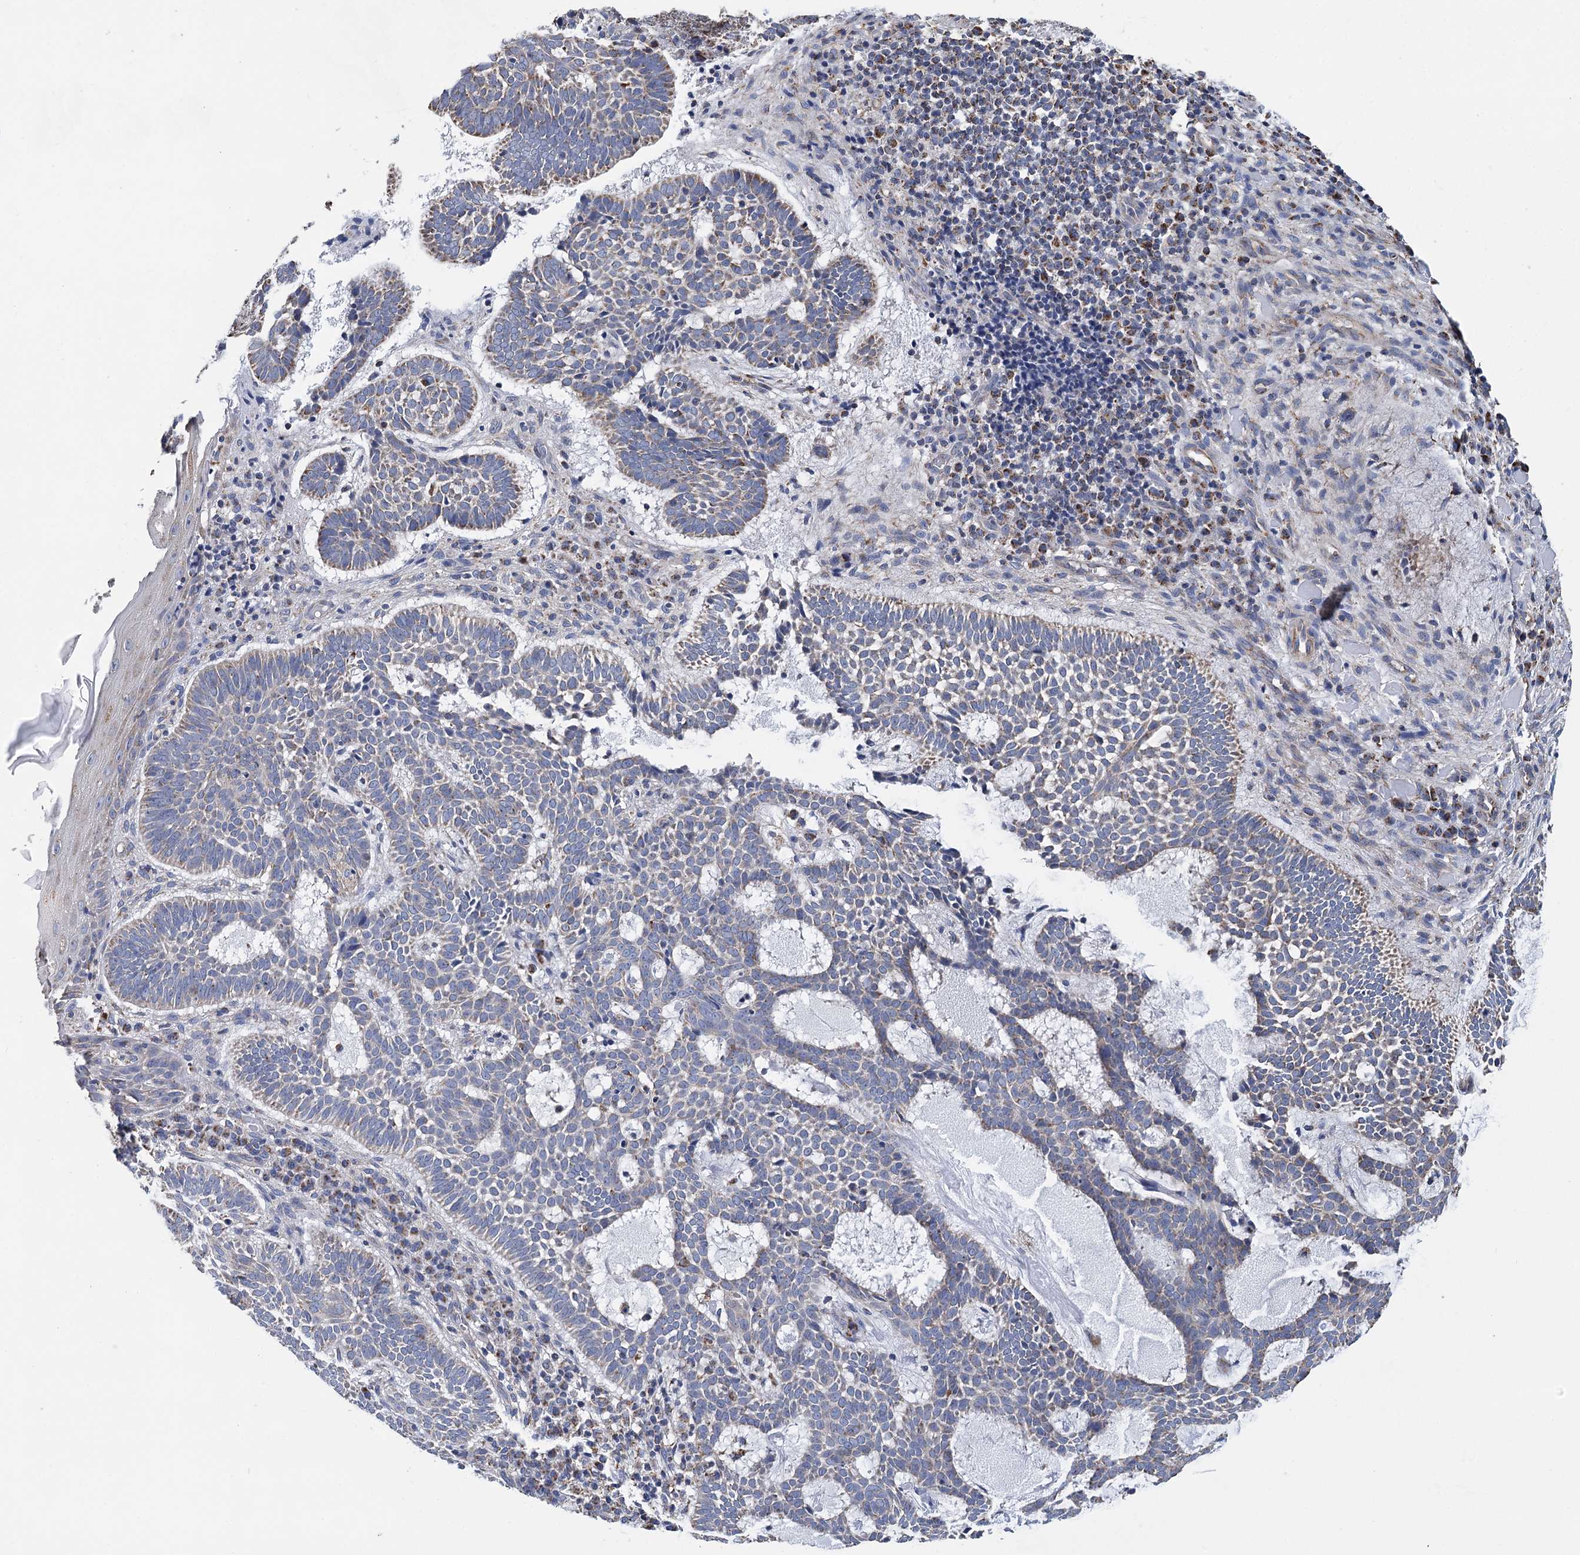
{"staining": {"intensity": "weak", "quantity": "25%-75%", "location": "cytoplasmic/membranous"}, "tissue": "skin cancer", "cell_type": "Tumor cells", "image_type": "cancer", "snomed": [{"axis": "morphology", "description": "Basal cell carcinoma"}, {"axis": "topography", "description": "Skin"}], "caption": "Skin cancer stained with DAB (3,3'-diaminobenzidine) immunohistochemistry (IHC) displays low levels of weak cytoplasmic/membranous staining in approximately 25%-75% of tumor cells.", "gene": "CCDC73", "patient": {"sex": "male", "age": 85}}